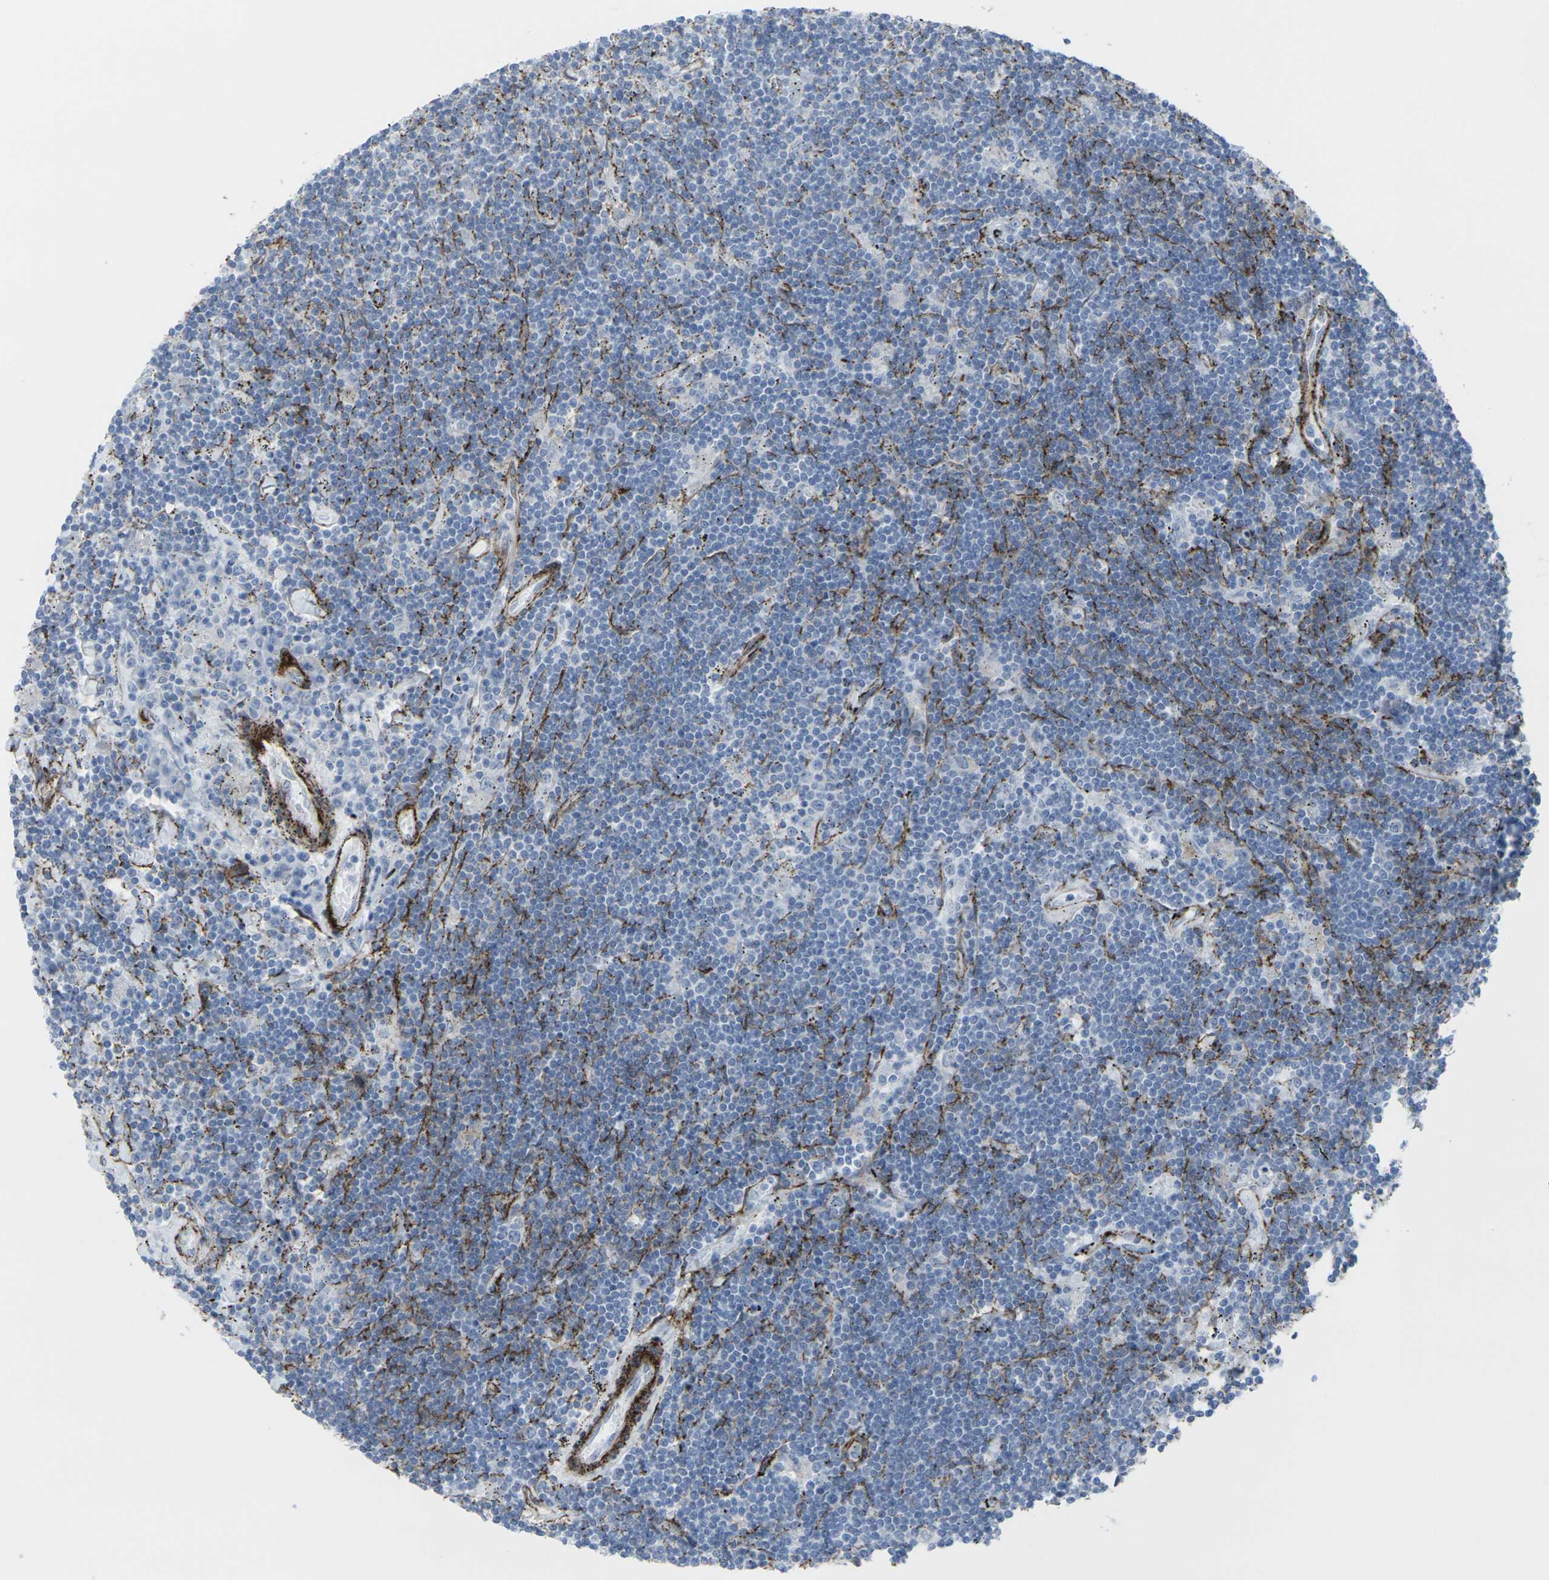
{"staining": {"intensity": "negative", "quantity": "none", "location": "none"}, "tissue": "lymphoma", "cell_type": "Tumor cells", "image_type": "cancer", "snomed": [{"axis": "morphology", "description": "Malignant lymphoma, non-Hodgkin's type, Low grade"}, {"axis": "topography", "description": "Spleen"}], "caption": "Protein analysis of lymphoma shows no significant positivity in tumor cells. (Stains: DAB IHC with hematoxylin counter stain, Microscopy: brightfield microscopy at high magnification).", "gene": "CDH11", "patient": {"sex": "male", "age": 76}}